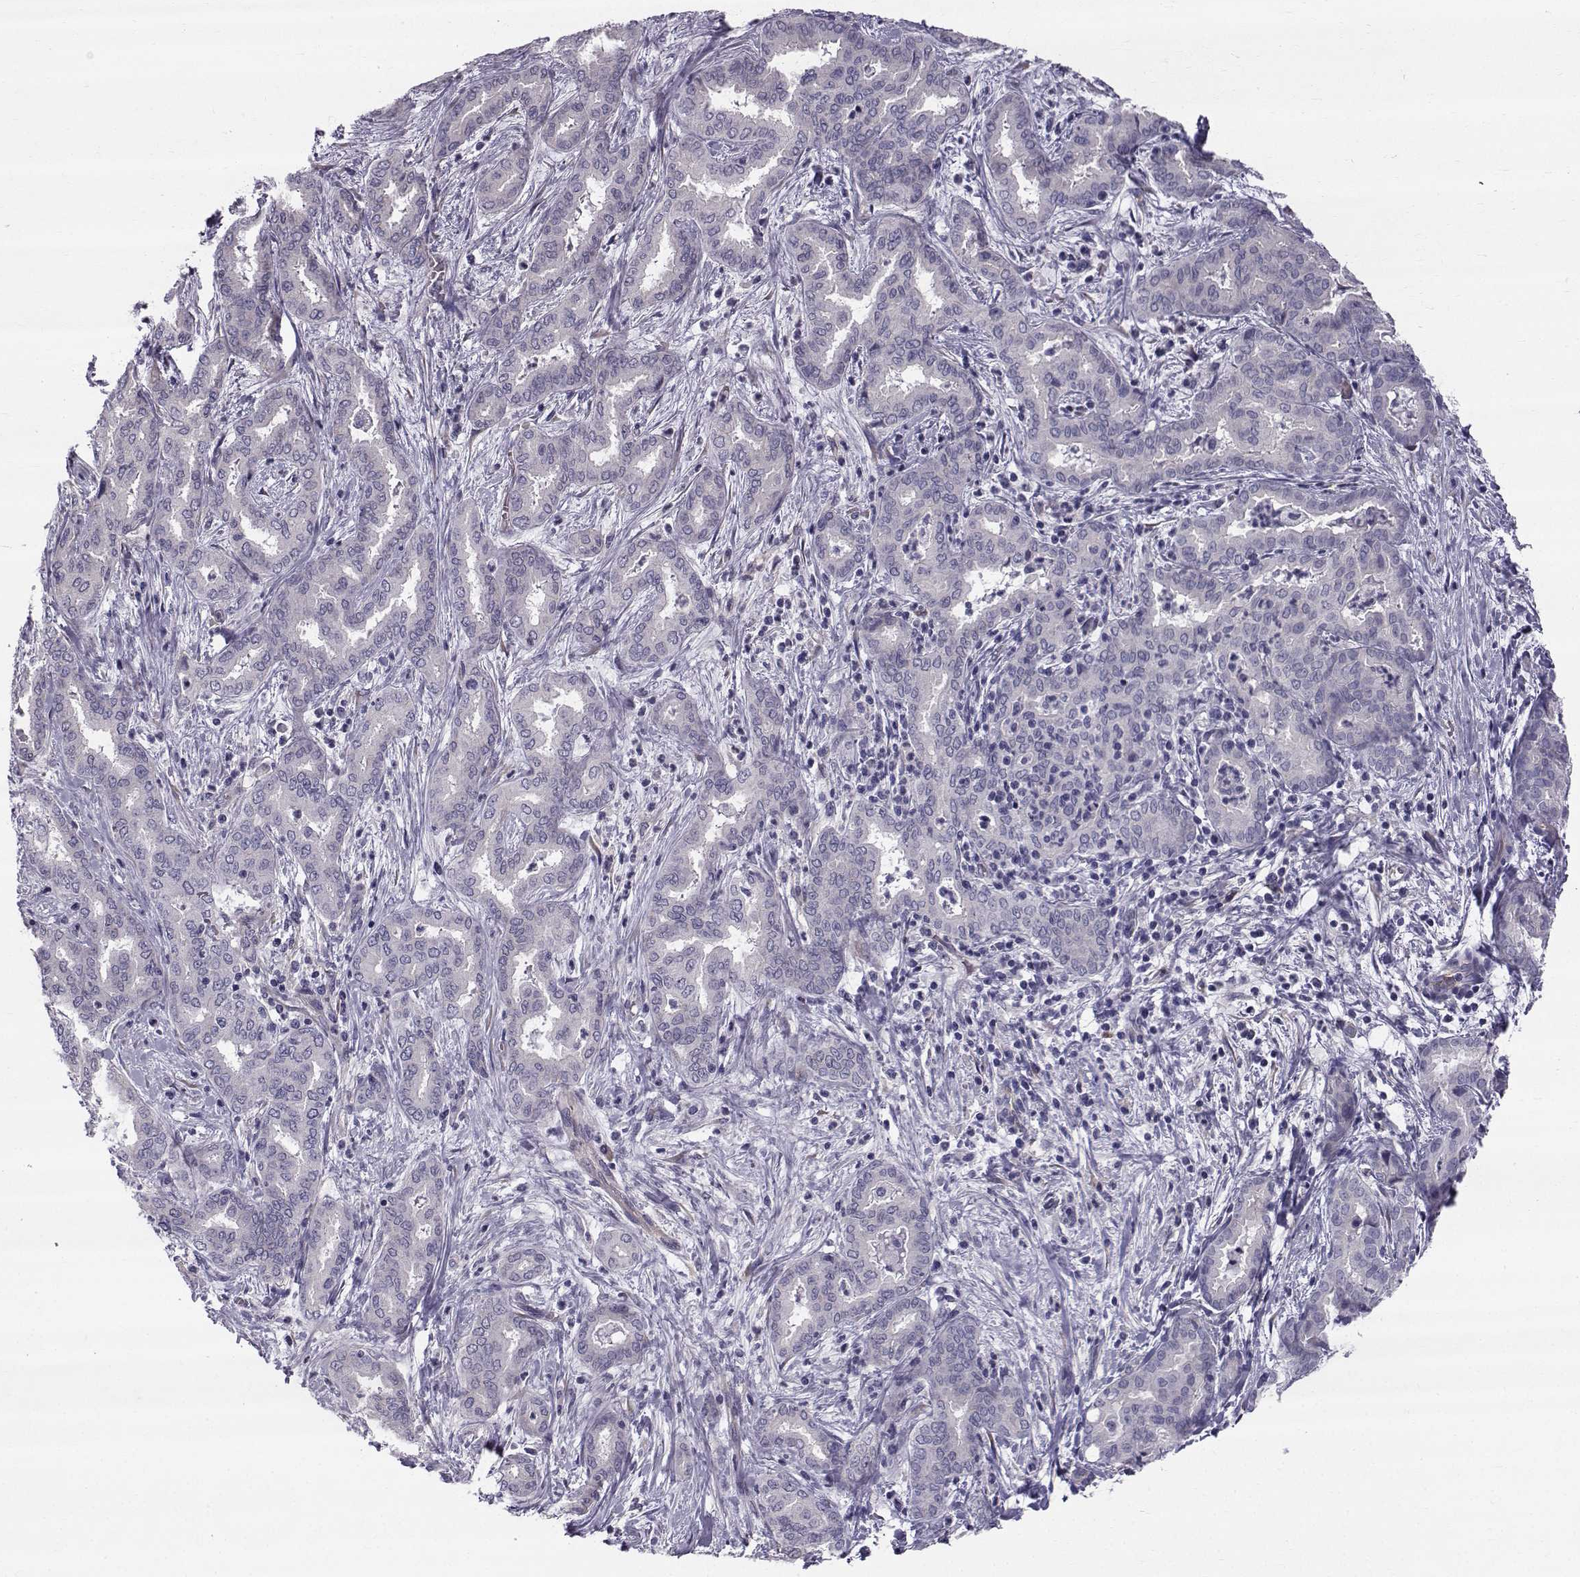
{"staining": {"intensity": "negative", "quantity": "none", "location": "none"}, "tissue": "liver cancer", "cell_type": "Tumor cells", "image_type": "cancer", "snomed": [{"axis": "morphology", "description": "Cholangiocarcinoma"}, {"axis": "topography", "description": "Liver"}], "caption": "Image shows no protein staining in tumor cells of cholangiocarcinoma (liver) tissue. (Brightfield microscopy of DAB (3,3'-diaminobenzidine) immunohistochemistry at high magnification).", "gene": "QPCT", "patient": {"sex": "female", "age": 64}}